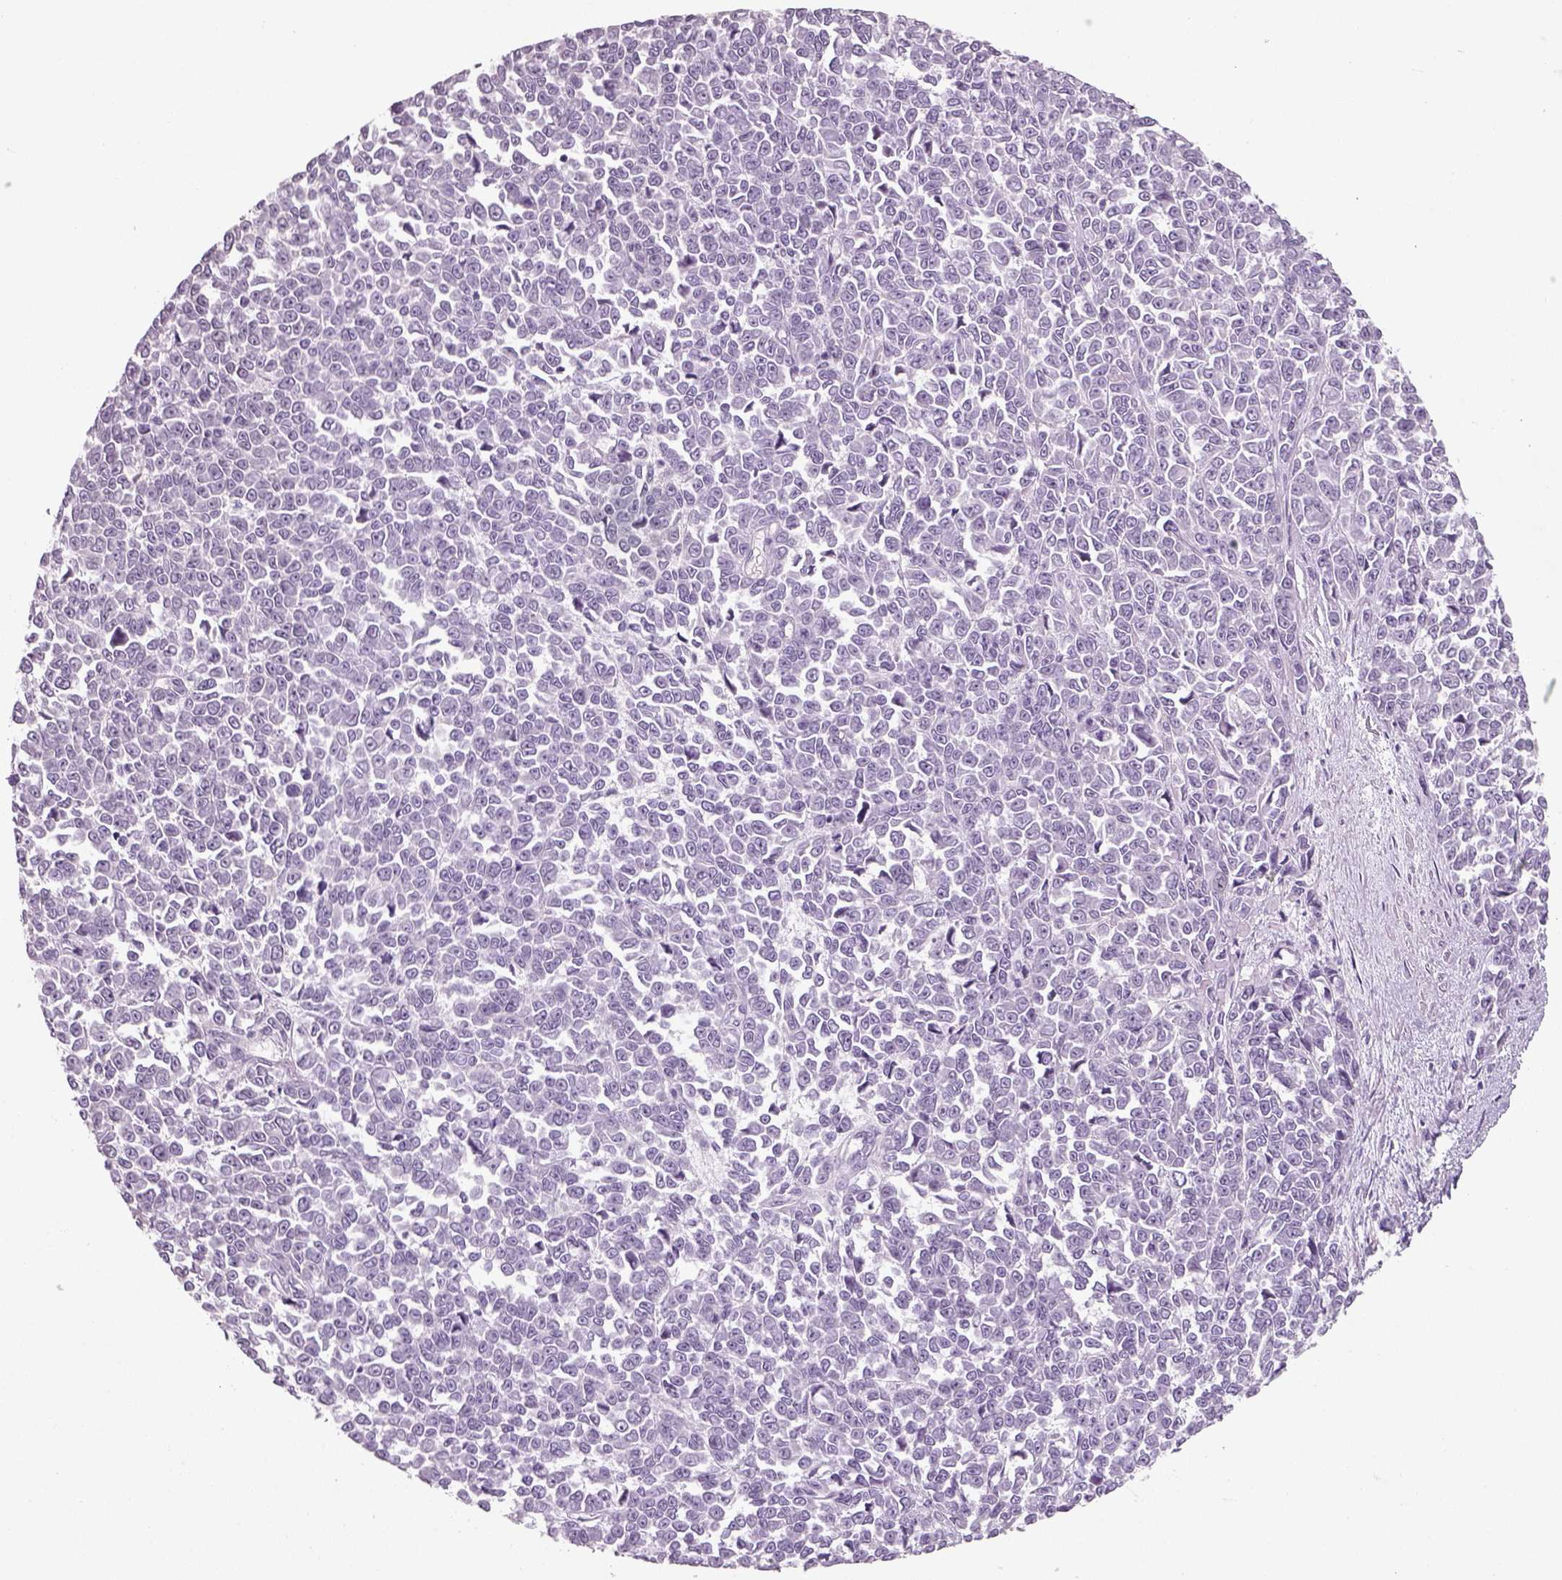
{"staining": {"intensity": "negative", "quantity": "none", "location": "none"}, "tissue": "melanoma", "cell_type": "Tumor cells", "image_type": "cancer", "snomed": [{"axis": "morphology", "description": "Malignant melanoma, NOS"}, {"axis": "topography", "description": "Skin"}], "caption": "Tumor cells are negative for protein expression in human malignant melanoma. (IHC, brightfield microscopy, high magnification).", "gene": "SLC6A2", "patient": {"sex": "female", "age": 95}}